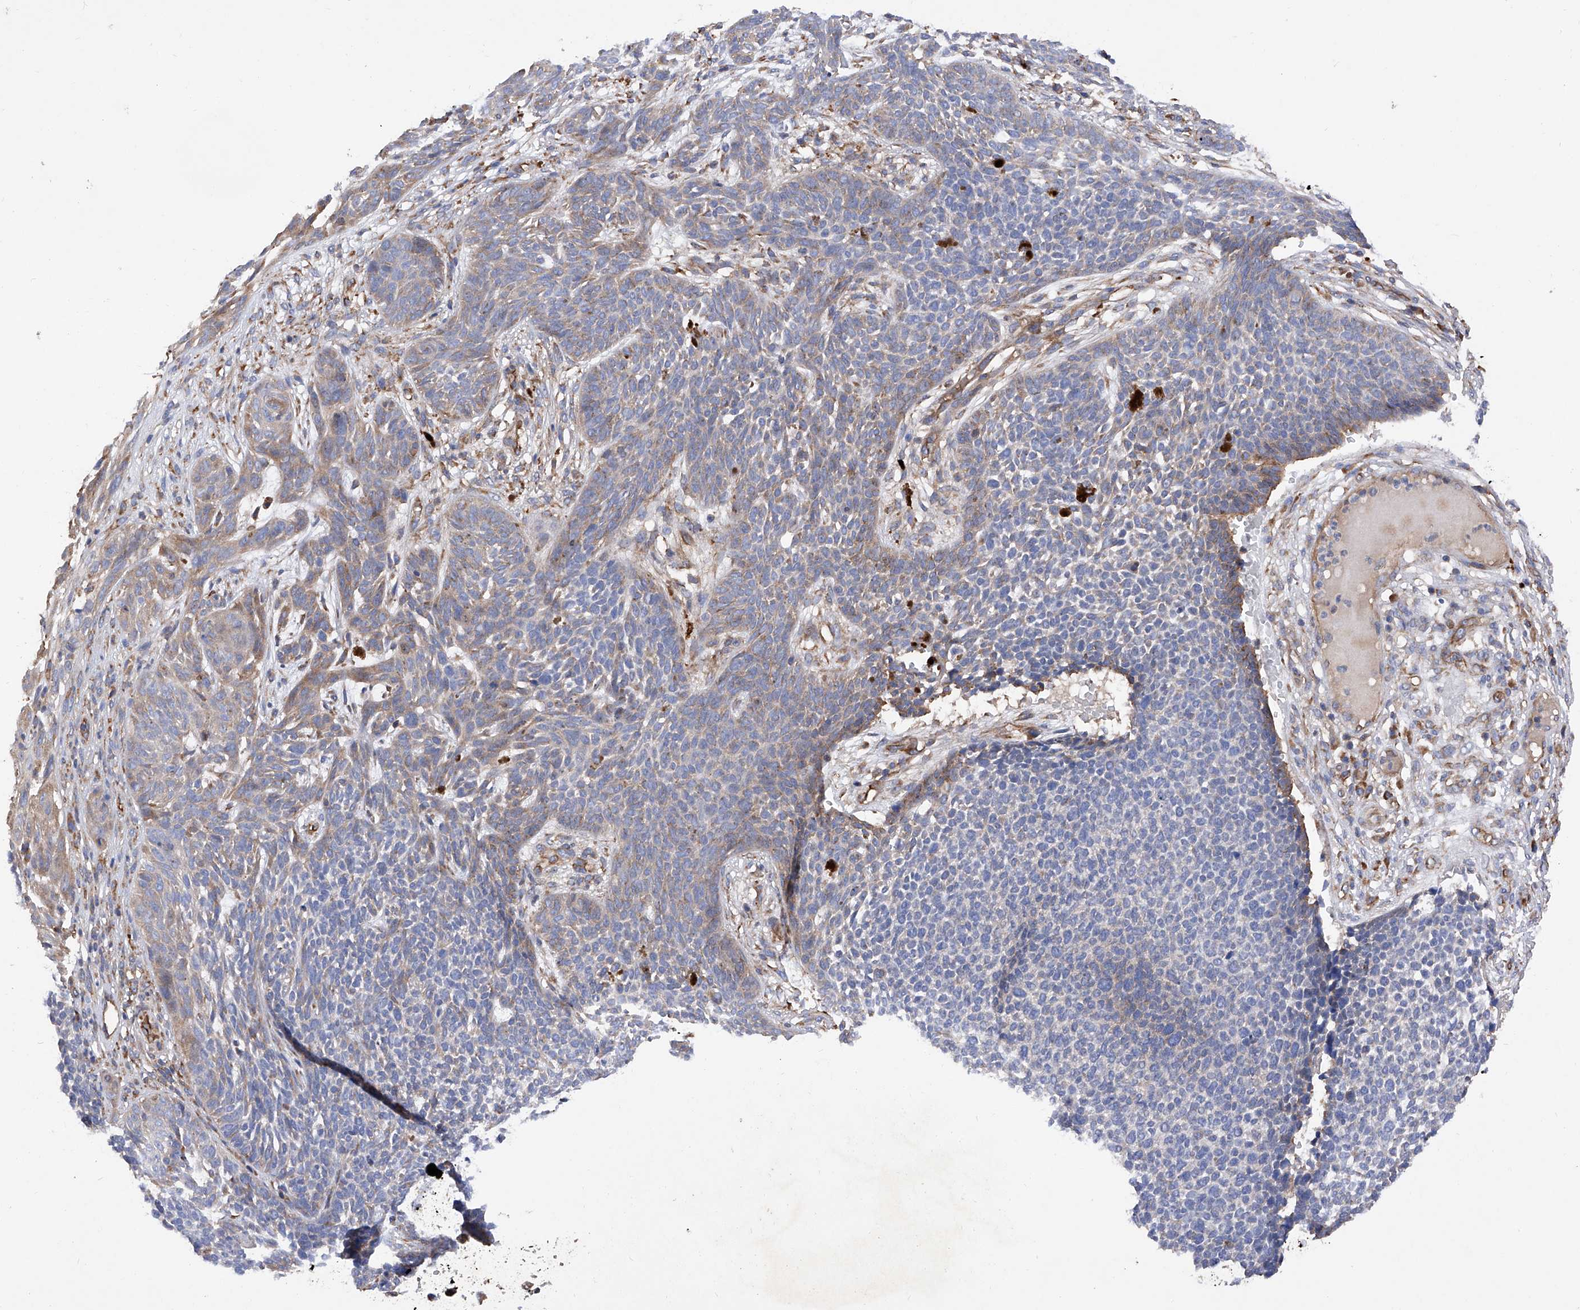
{"staining": {"intensity": "weak", "quantity": "25%-75%", "location": "cytoplasmic/membranous"}, "tissue": "skin cancer", "cell_type": "Tumor cells", "image_type": "cancer", "snomed": [{"axis": "morphology", "description": "Basal cell carcinoma"}, {"axis": "topography", "description": "Skin"}], "caption": "Protein expression analysis of human skin basal cell carcinoma reveals weak cytoplasmic/membranous positivity in about 25%-75% of tumor cells.", "gene": "INPP5B", "patient": {"sex": "female", "age": 84}}